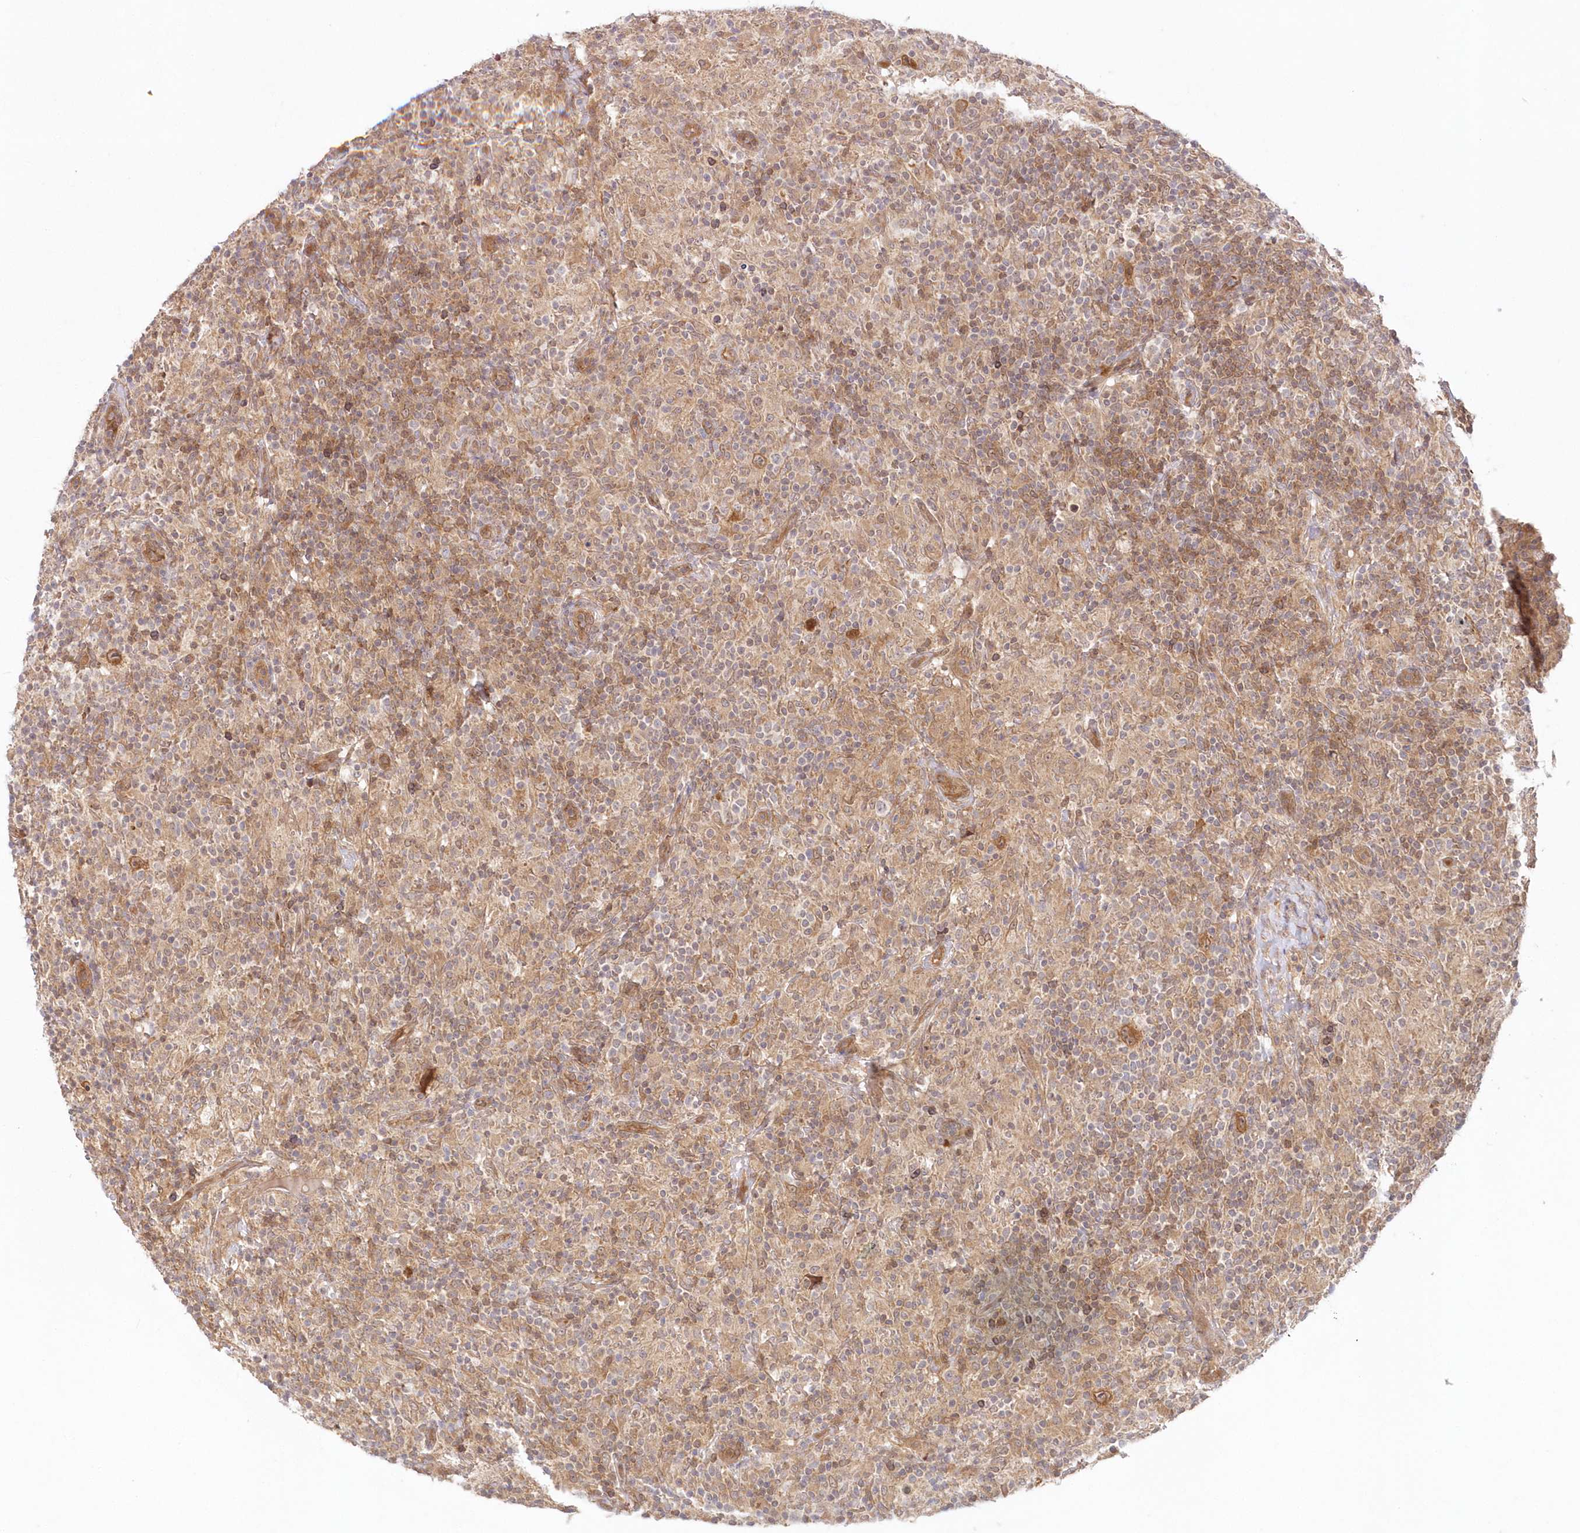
{"staining": {"intensity": "moderate", "quantity": ">75%", "location": "cytoplasmic/membranous"}, "tissue": "lymphoma", "cell_type": "Tumor cells", "image_type": "cancer", "snomed": [{"axis": "morphology", "description": "Hodgkin's disease, NOS"}, {"axis": "topography", "description": "Lymph node"}], "caption": "The micrograph exhibits immunohistochemical staining of lymphoma. There is moderate cytoplasmic/membranous expression is present in about >75% of tumor cells. (DAB = brown stain, brightfield microscopy at high magnification).", "gene": "GBE1", "patient": {"sex": "male", "age": 70}}